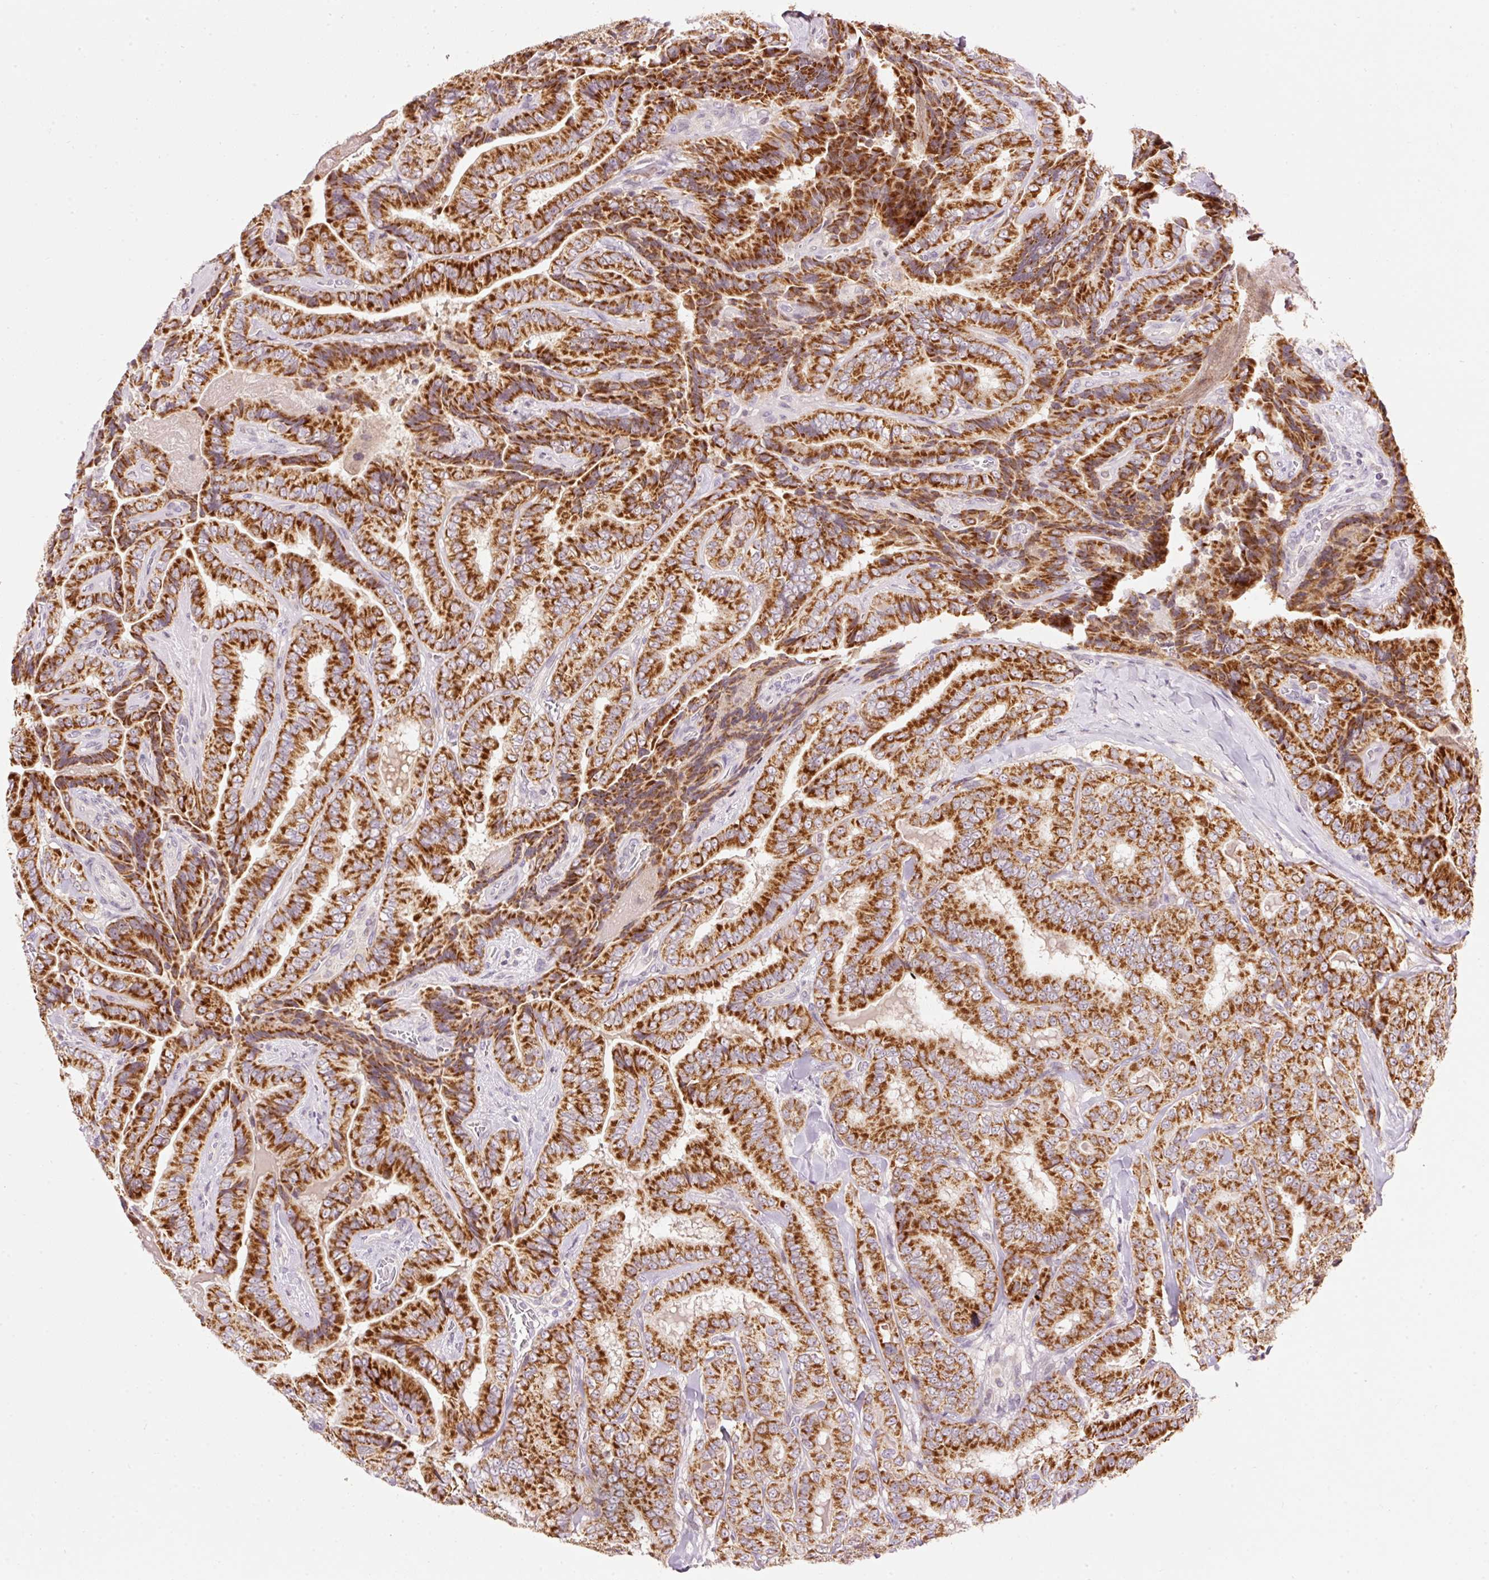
{"staining": {"intensity": "strong", "quantity": ">75%", "location": "cytoplasmic/membranous"}, "tissue": "thyroid cancer", "cell_type": "Tumor cells", "image_type": "cancer", "snomed": [{"axis": "morphology", "description": "Papillary adenocarcinoma, NOS"}, {"axis": "topography", "description": "Thyroid gland"}], "caption": "A brown stain labels strong cytoplasmic/membranous positivity of a protein in human papillary adenocarcinoma (thyroid) tumor cells.", "gene": "ABHD11", "patient": {"sex": "male", "age": 61}}